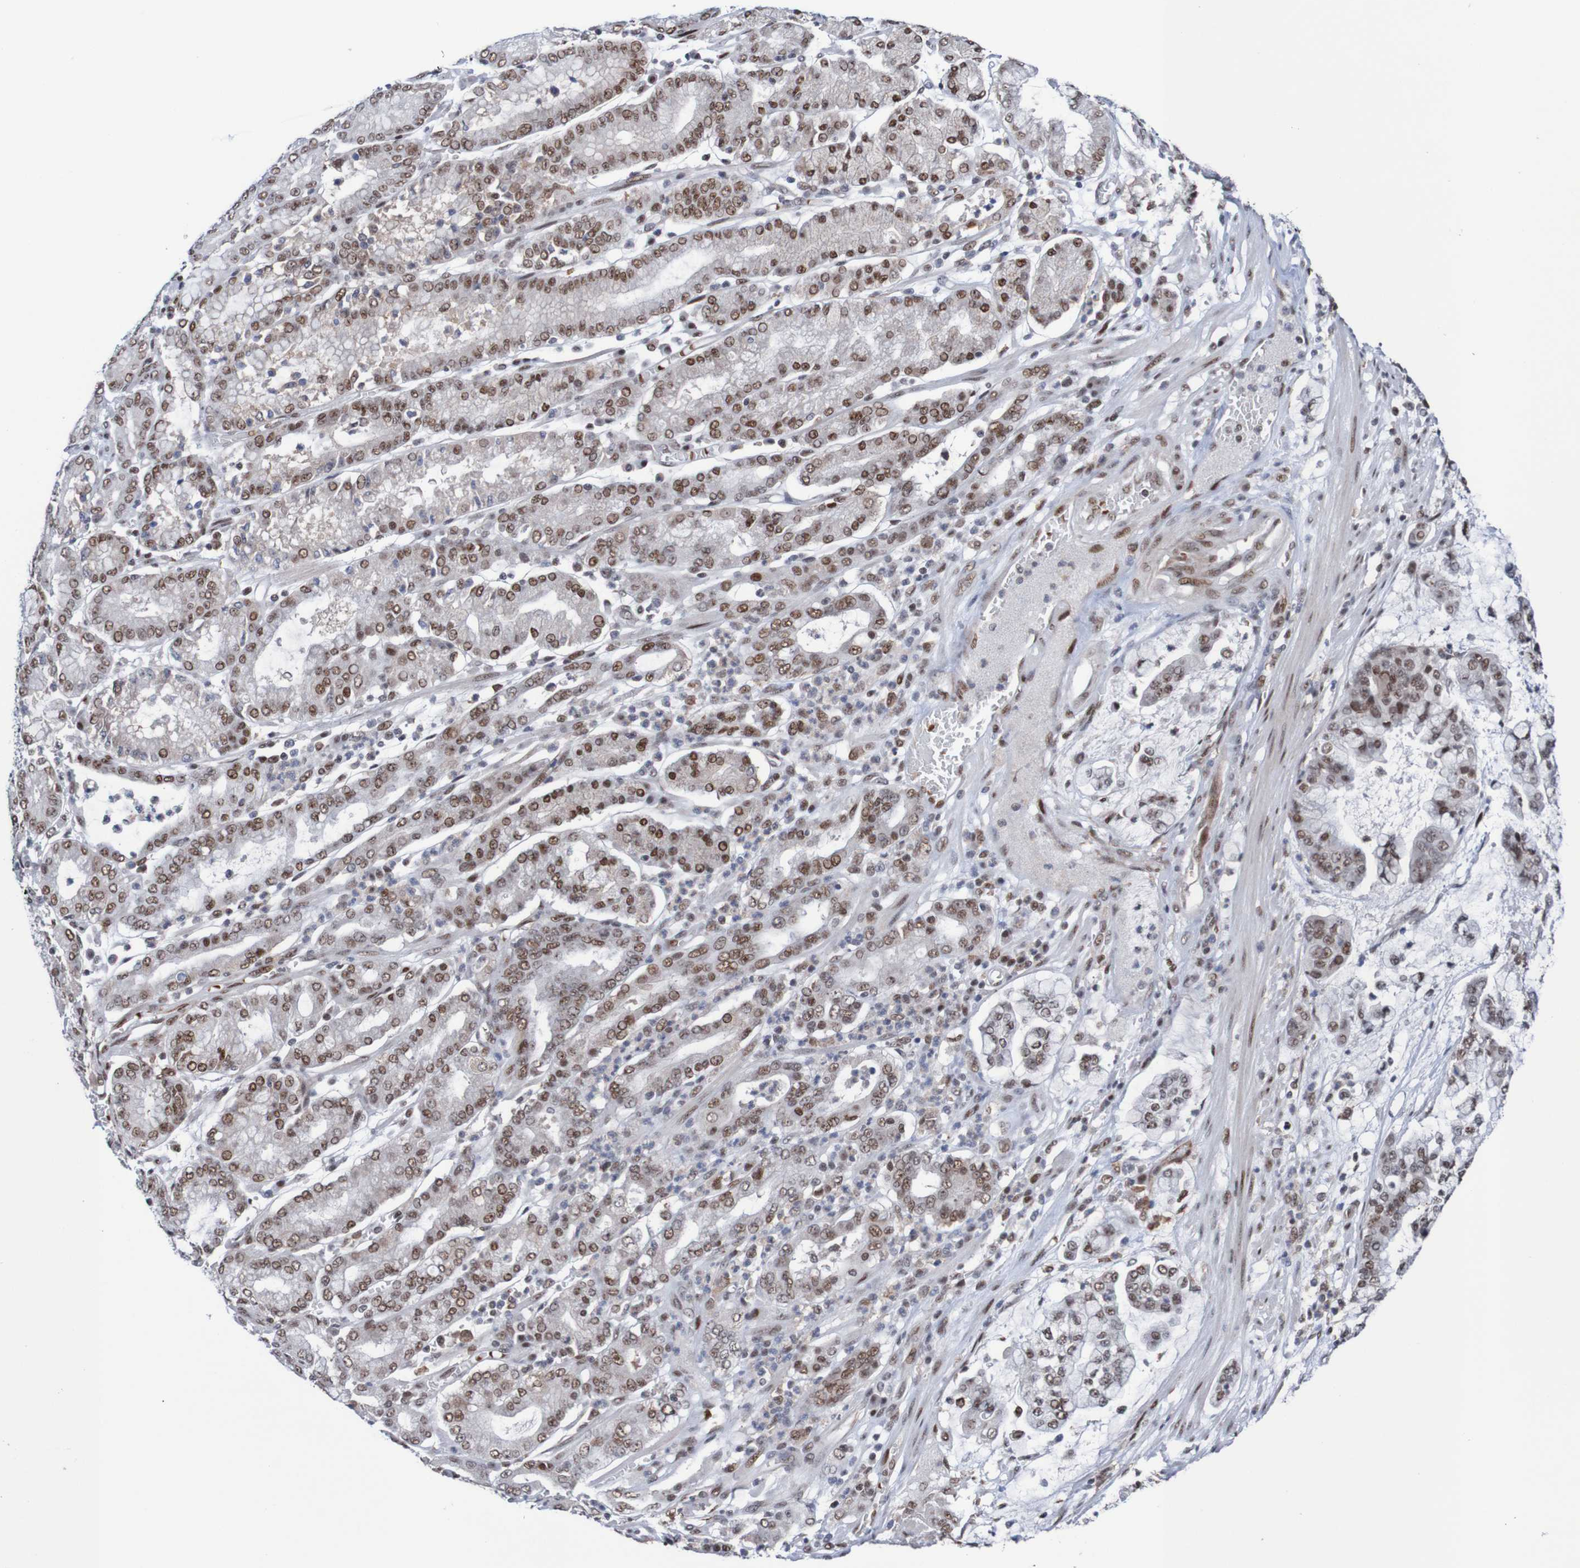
{"staining": {"intensity": "moderate", "quantity": ">75%", "location": "nuclear"}, "tissue": "stomach cancer", "cell_type": "Tumor cells", "image_type": "cancer", "snomed": [{"axis": "morphology", "description": "Normal tissue, NOS"}, {"axis": "morphology", "description": "Adenocarcinoma, NOS"}, {"axis": "topography", "description": "Stomach, upper"}, {"axis": "topography", "description": "Stomach"}], "caption": "The histopathology image demonstrates a brown stain indicating the presence of a protein in the nuclear of tumor cells in adenocarcinoma (stomach).", "gene": "CDC5L", "patient": {"sex": "male", "age": 76}}